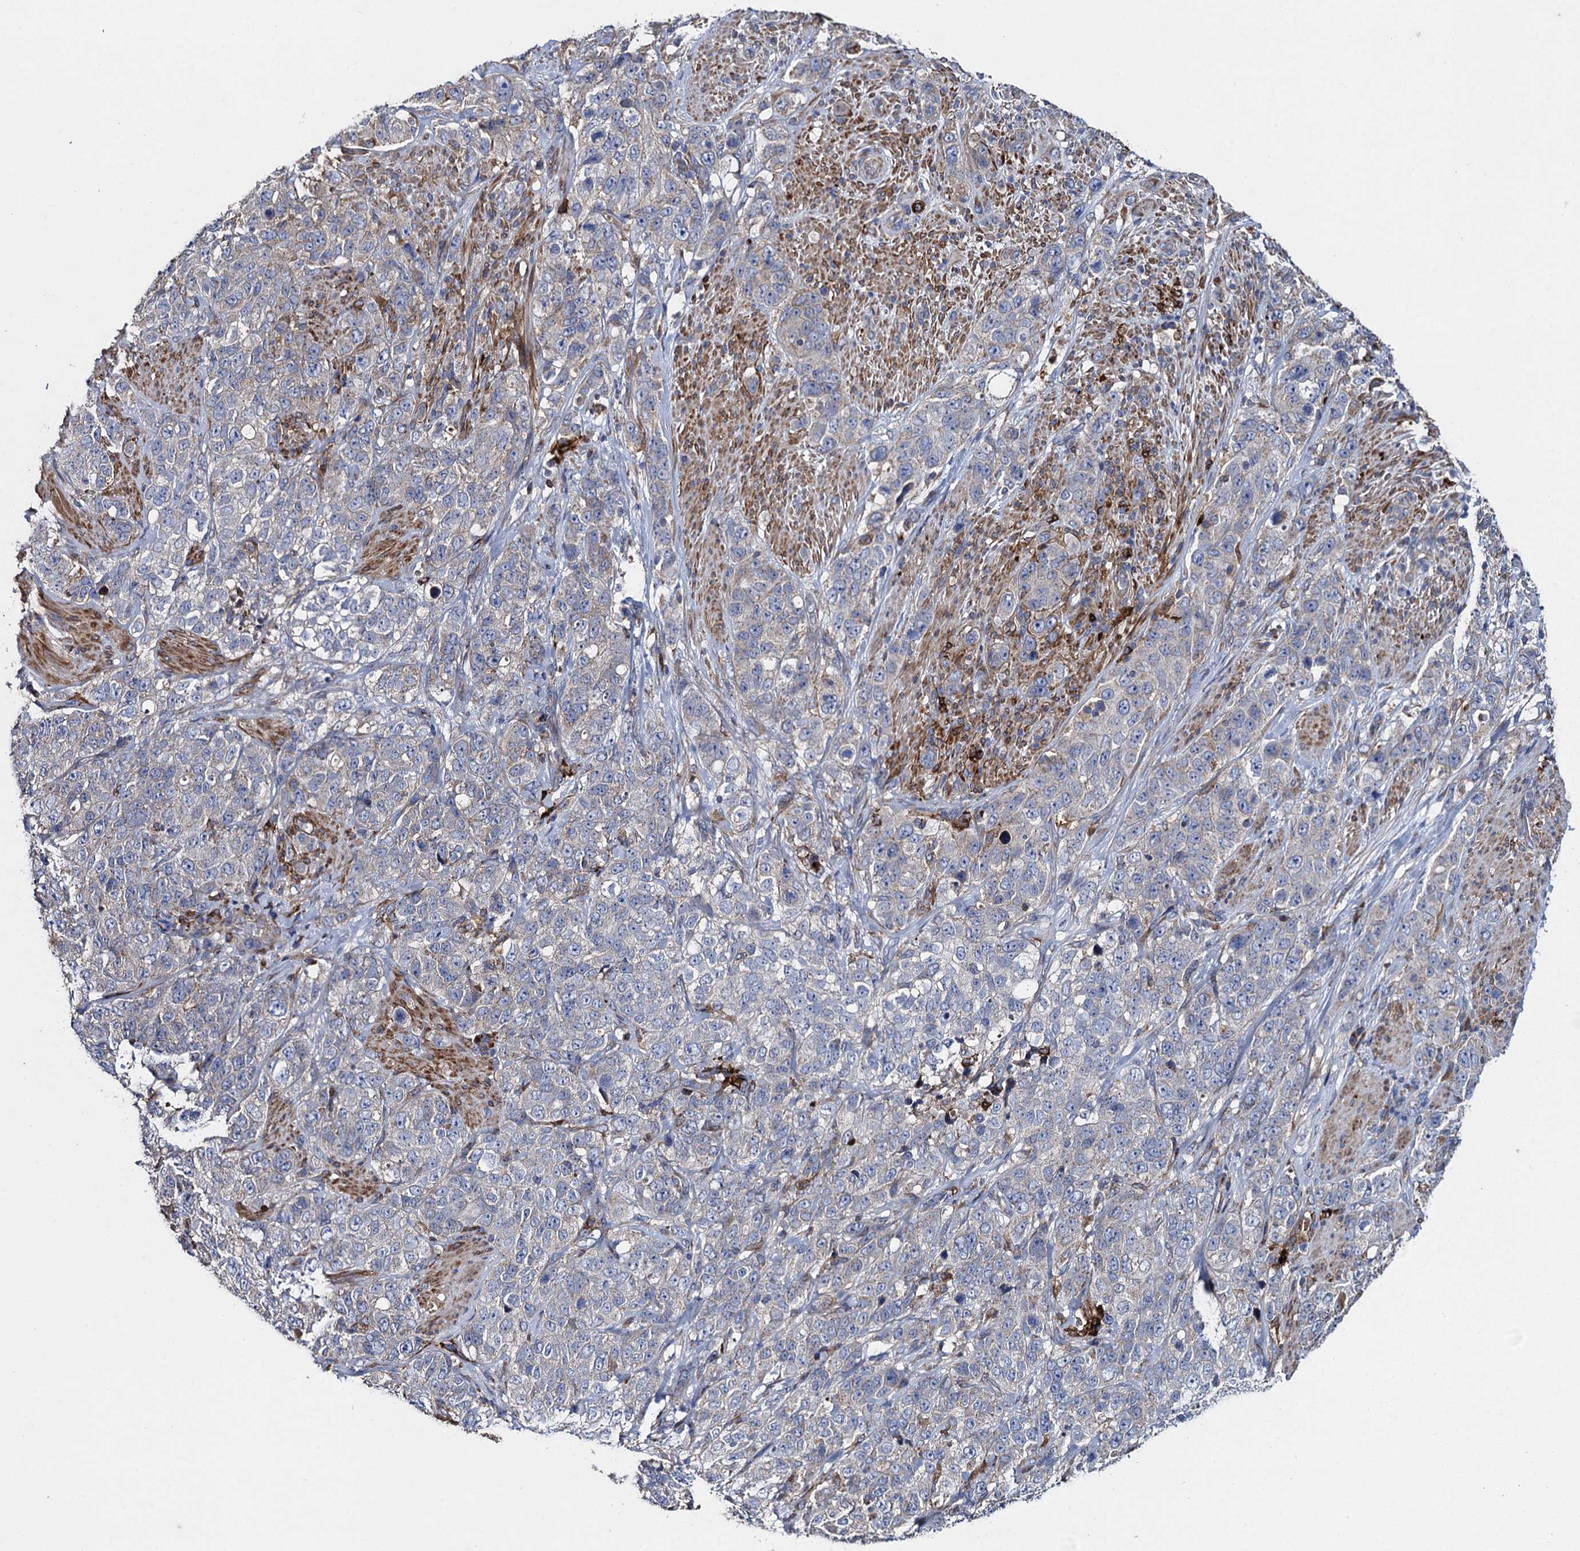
{"staining": {"intensity": "weak", "quantity": "<25%", "location": "cytoplasmic/membranous"}, "tissue": "stomach cancer", "cell_type": "Tumor cells", "image_type": "cancer", "snomed": [{"axis": "morphology", "description": "Adenocarcinoma, NOS"}, {"axis": "topography", "description": "Stomach"}], "caption": "Photomicrograph shows no significant protein staining in tumor cells of stomach cancer (adenocarcinoma). (Brightfield microscopy of DAB immunohistochemistry (IHC) at high magnification).", "gene": "TXNDC11", "patient": {"sex": "male", "age": 48}}